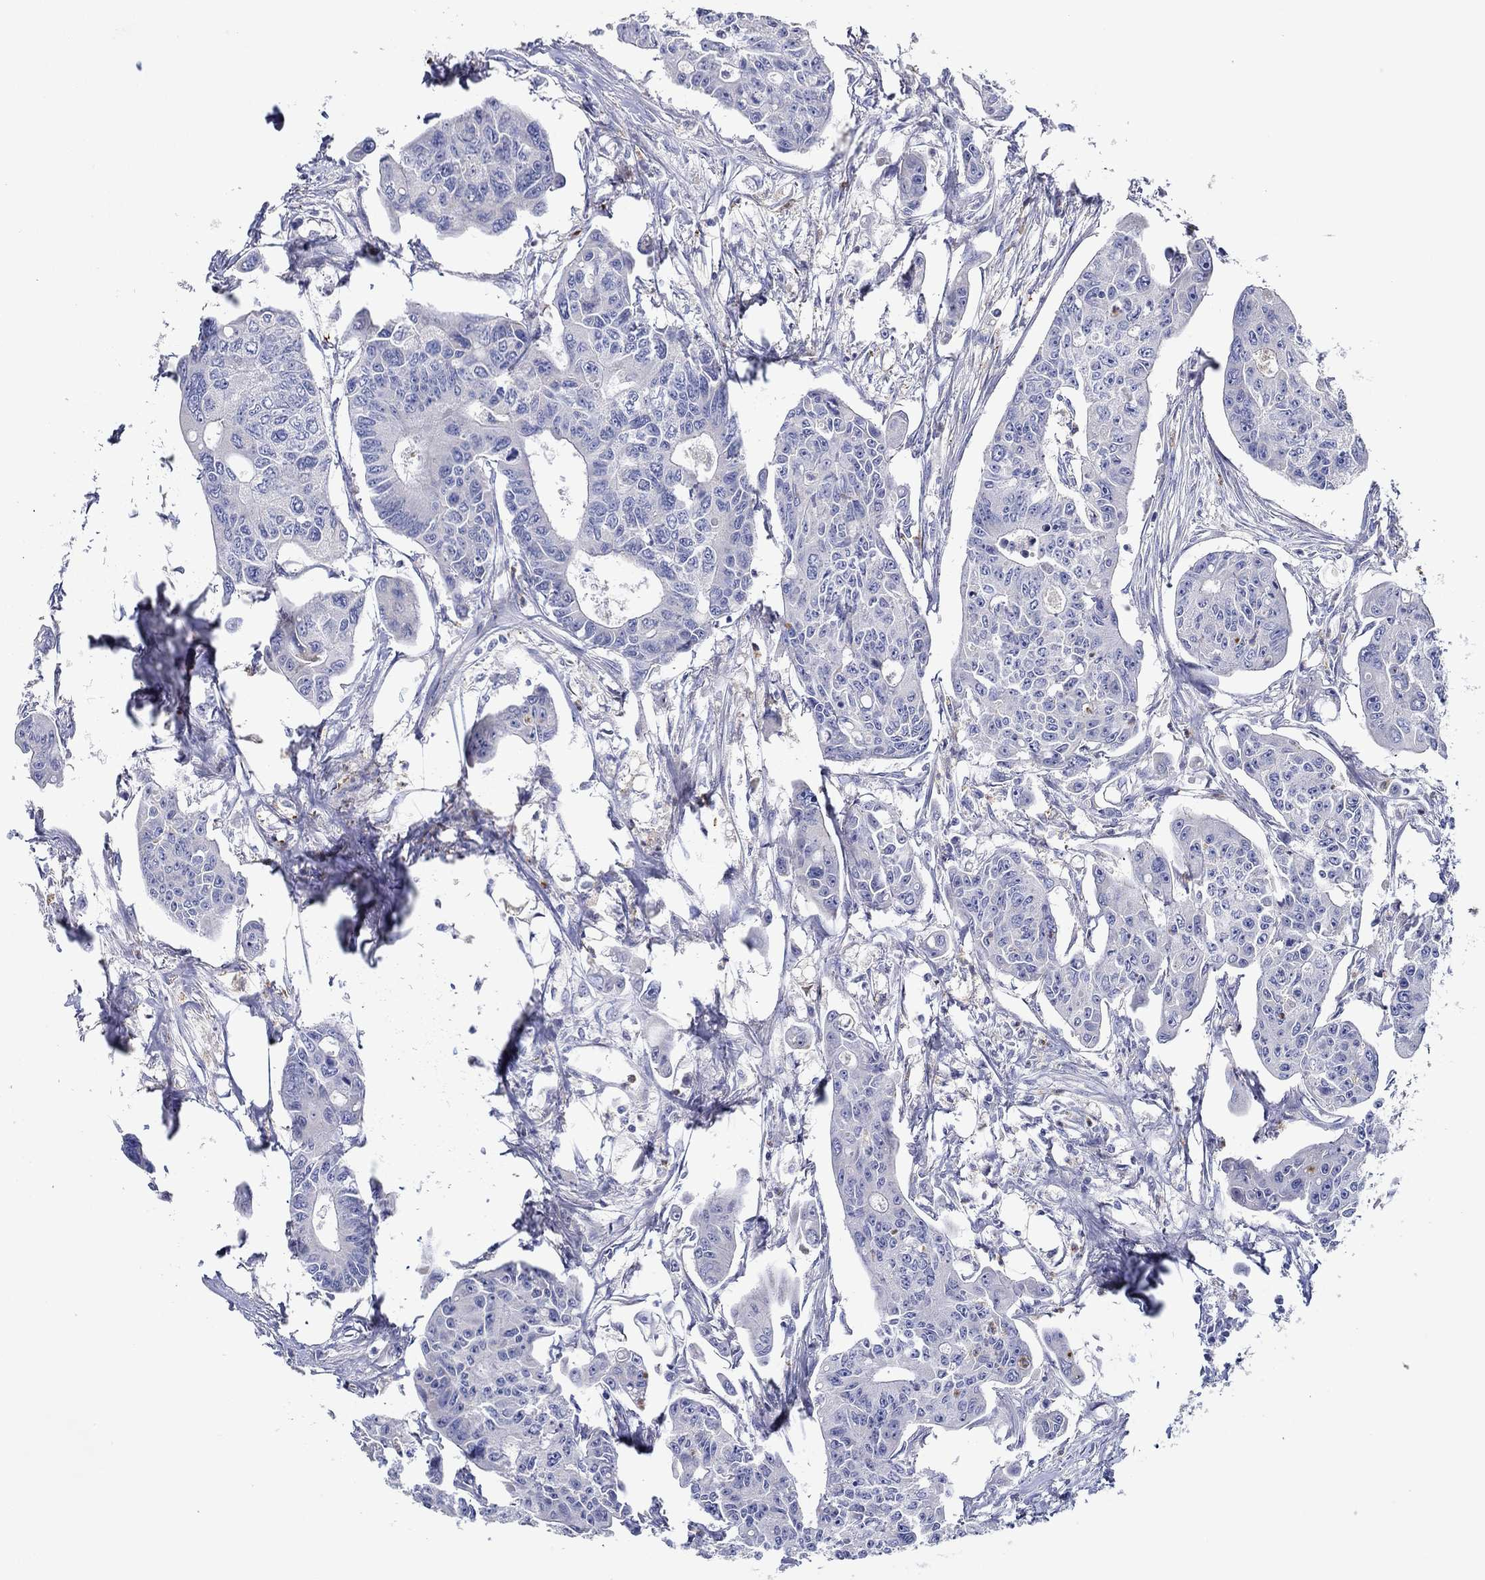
{"staining": {"intensity": "negative", "quantity": "none", "location": "none"}, "tissue": "colorectal cancer", "cell_type": "Tumor cells", "image_type": "cancer", "snomed": [{"axis": "morphology", "description": "Adenocarcinoma, NOS"}, {"axis": "topography", "description": "Colon"}], "caption": "Tumor cells show no significant positivity in colorectal adenocarcinoma. The staining is performed using DAB (3,3'-diaminobenzidine) brown chromogen with nuclei counter-stained in using hematoxylin.", "gene": "CFAP61", "patient": {"sex": "male", "age": 70}}